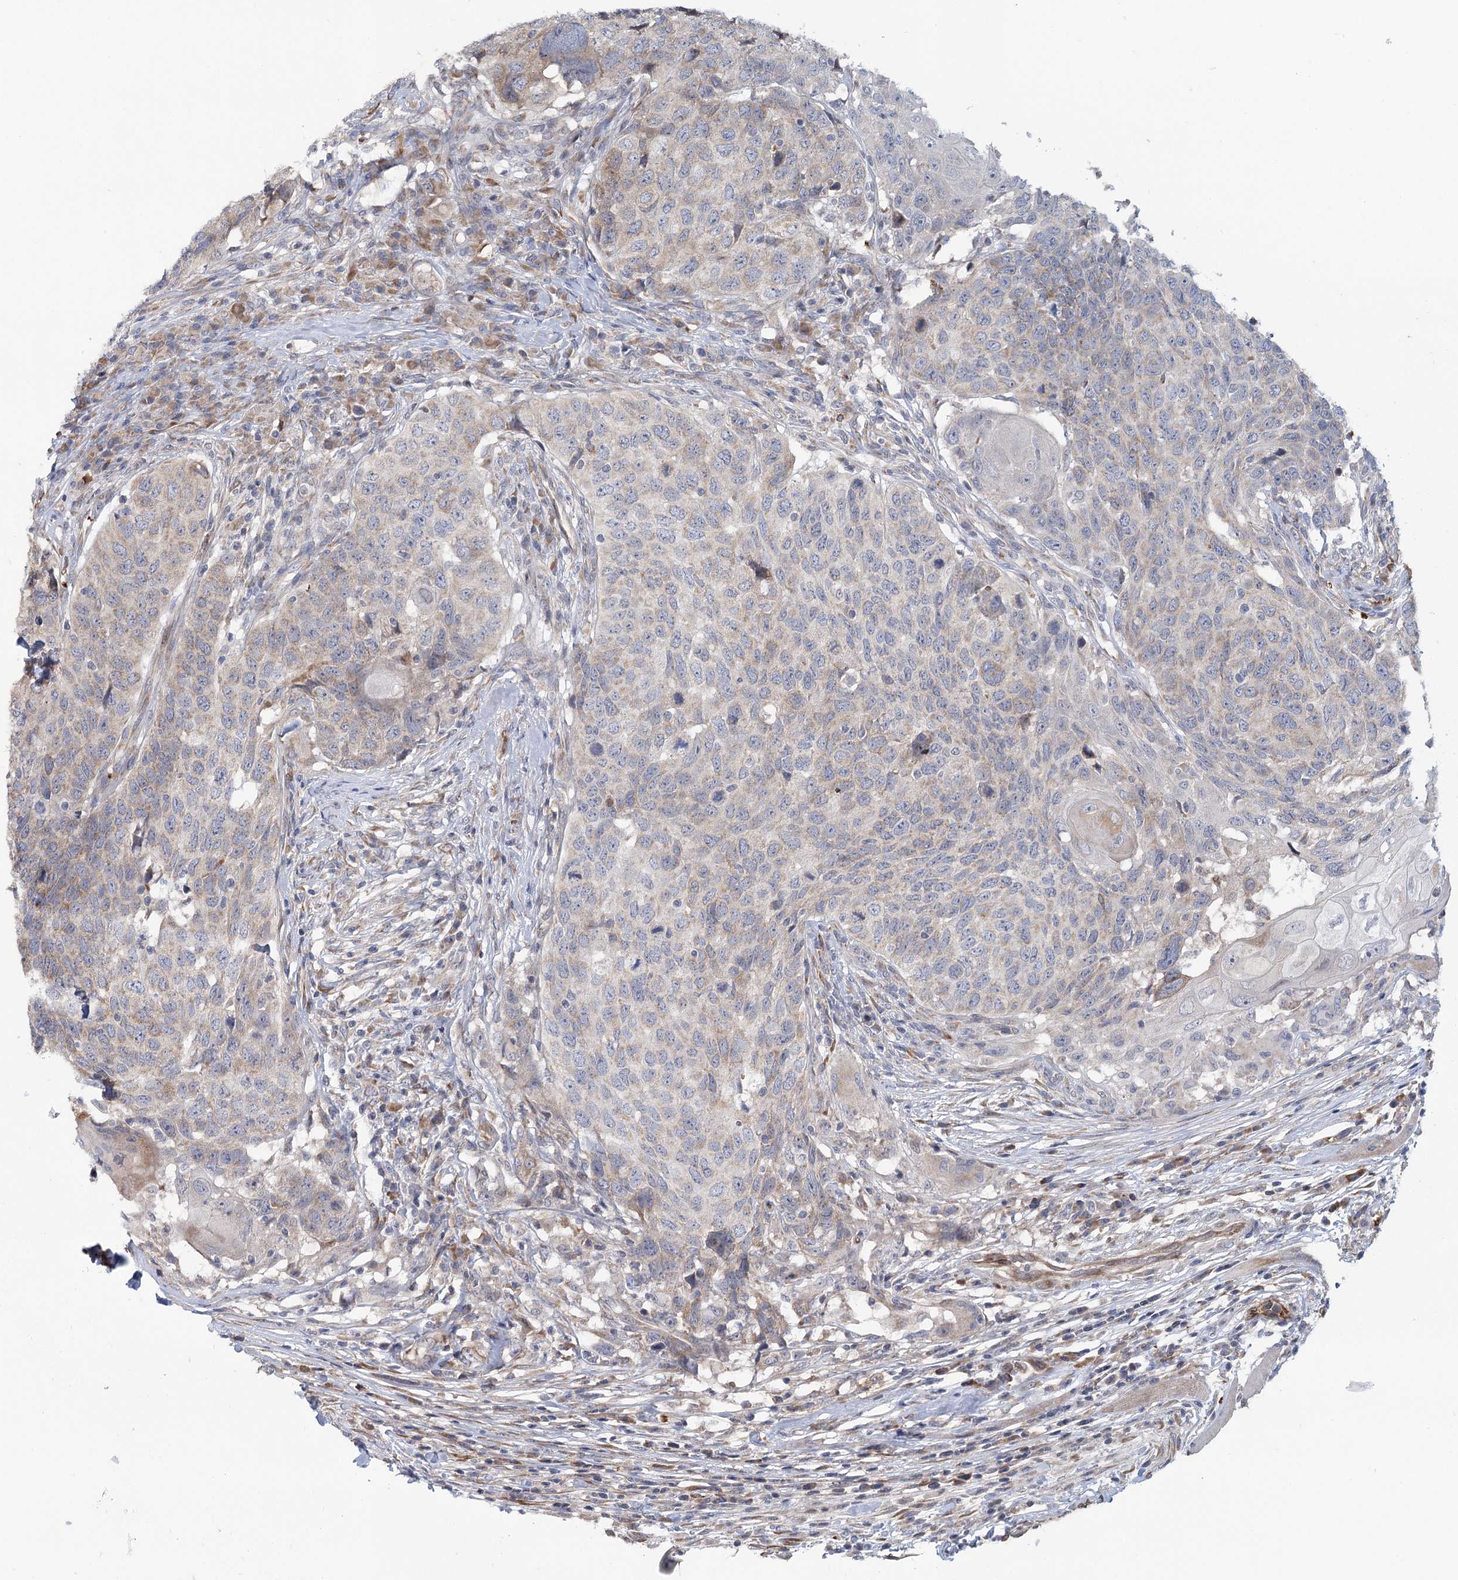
{"staining": {"intensity": "weak", "quantity": "<25%", "location": "cytoplasmic/membranous"}, "tissue": "head and neck cancer", "cell_type": "Tumor cells", "image_type": "cancer", "snomed": [{"axis": "morphology", "description": "Squamous cell carcinoma, NOS"}, {"axis": "topography", "description": "Head-Neck"}], "caption": "IHC photomicrograph of neoplastic tissue: human head and neck squamous cell carcinoma stained with DAB (3,3'-diaminobenzidine) demonstrates no significant protein expression in tumor cells. (Stains: DAB IHC with hematoxylin counter stain, Microscopy: brightfield microscopy at high magnification).", "gene": "CIB4", "patient": {"sex": "male", "age": 66}}